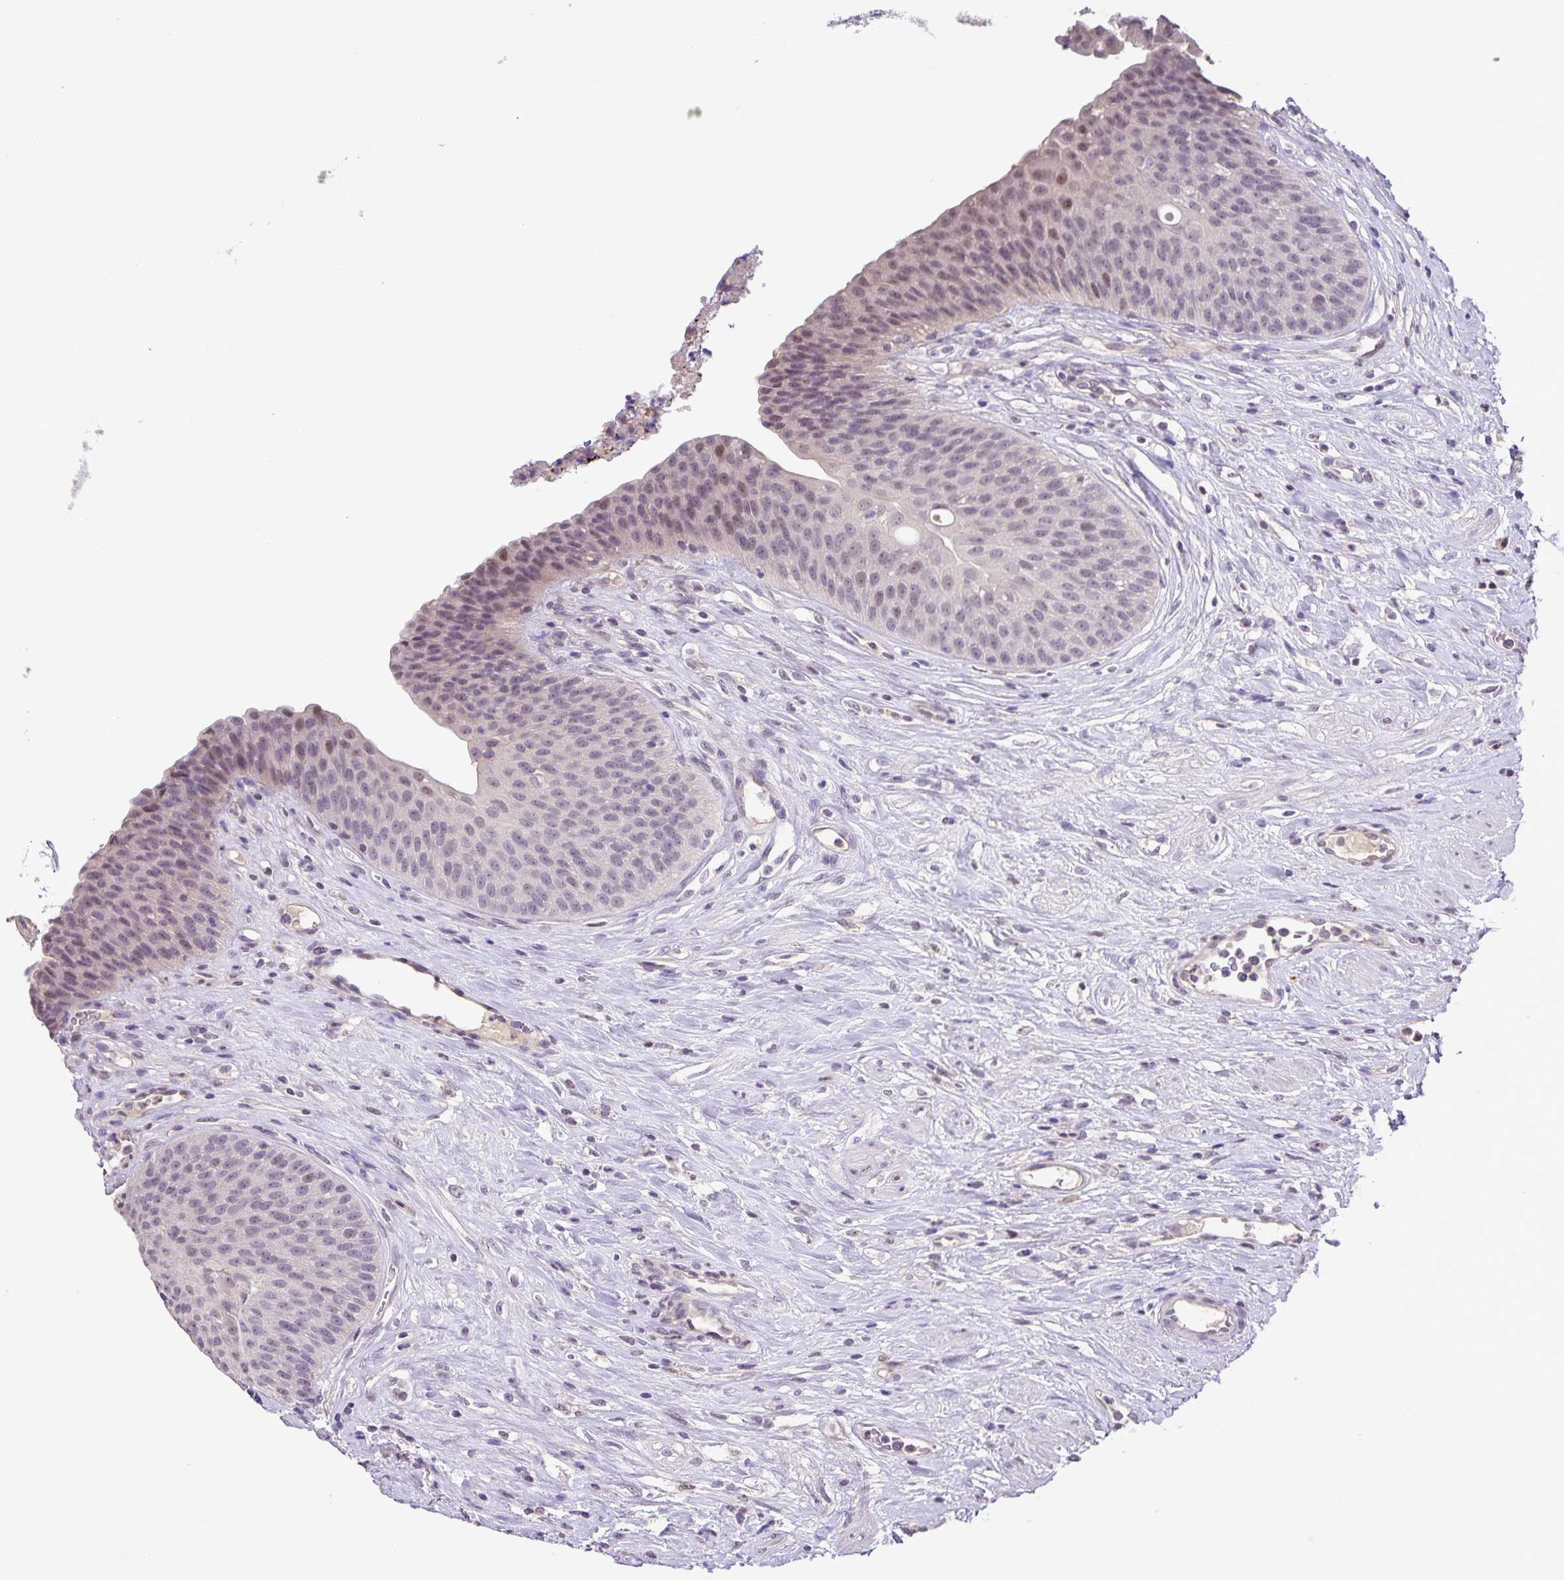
{"staining": {"intensity": "weak", "quantity": "25%-75%", "location": "nuclear"}, "tissue": "urinary bladder", "cell_type": "Urothelial cells", "image_type": "normal", "snomed": [{"axis": "morphology", "description": "Normal tissue, NOS"}, {"axis": "topography", "description": "Urinary bladder"}], "caption": "A low amount of weak nuclear staining is appreciated in approximately 25%-75% of urothelial cells in benign urinary bladder.", "gene": "ONECUT2", "patient": {"sex": "female", "age": 56}}